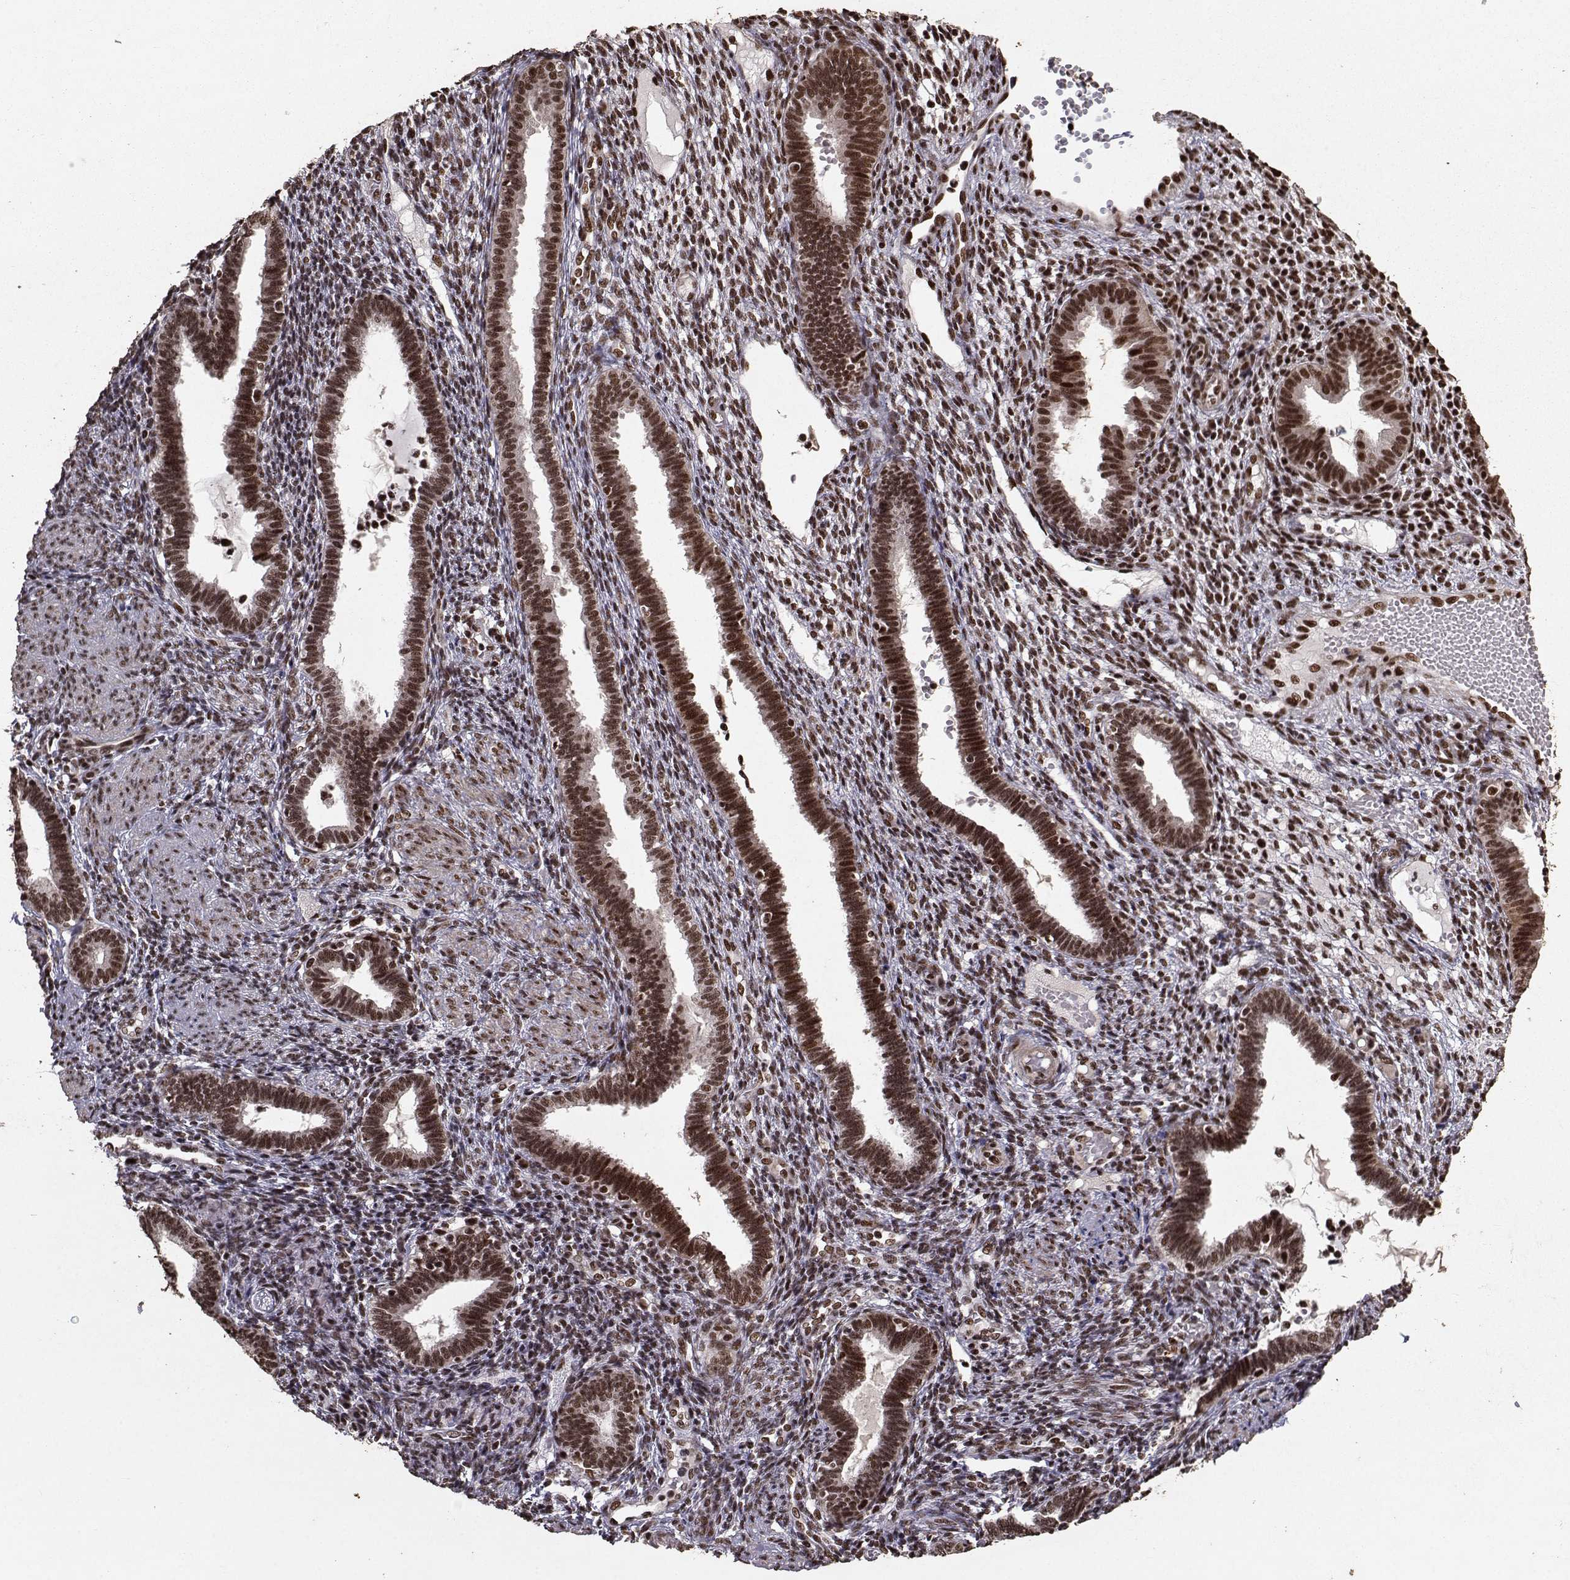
{"staining": {"intensity": "strong", "quantity": "25%-75%", "location": "nuclear"}, "tissue": "endometrium", "cell_type": "Cells in endometrial stroma", "image_type": "normal", "snomed": [{"axis": "morphology", "description": "Normal tissue, NOS"}, {"axis": "topography", "description": "Endometrium"}], "caption": "A photomicrograph showing strong nuclear expression in about 25%-75% of cells in endometrial stroma in benign endometrium, as visualized by brown immunohistochemical staining.", "gene": "SF1", "patient": {"sex": "female", "age": 42}}